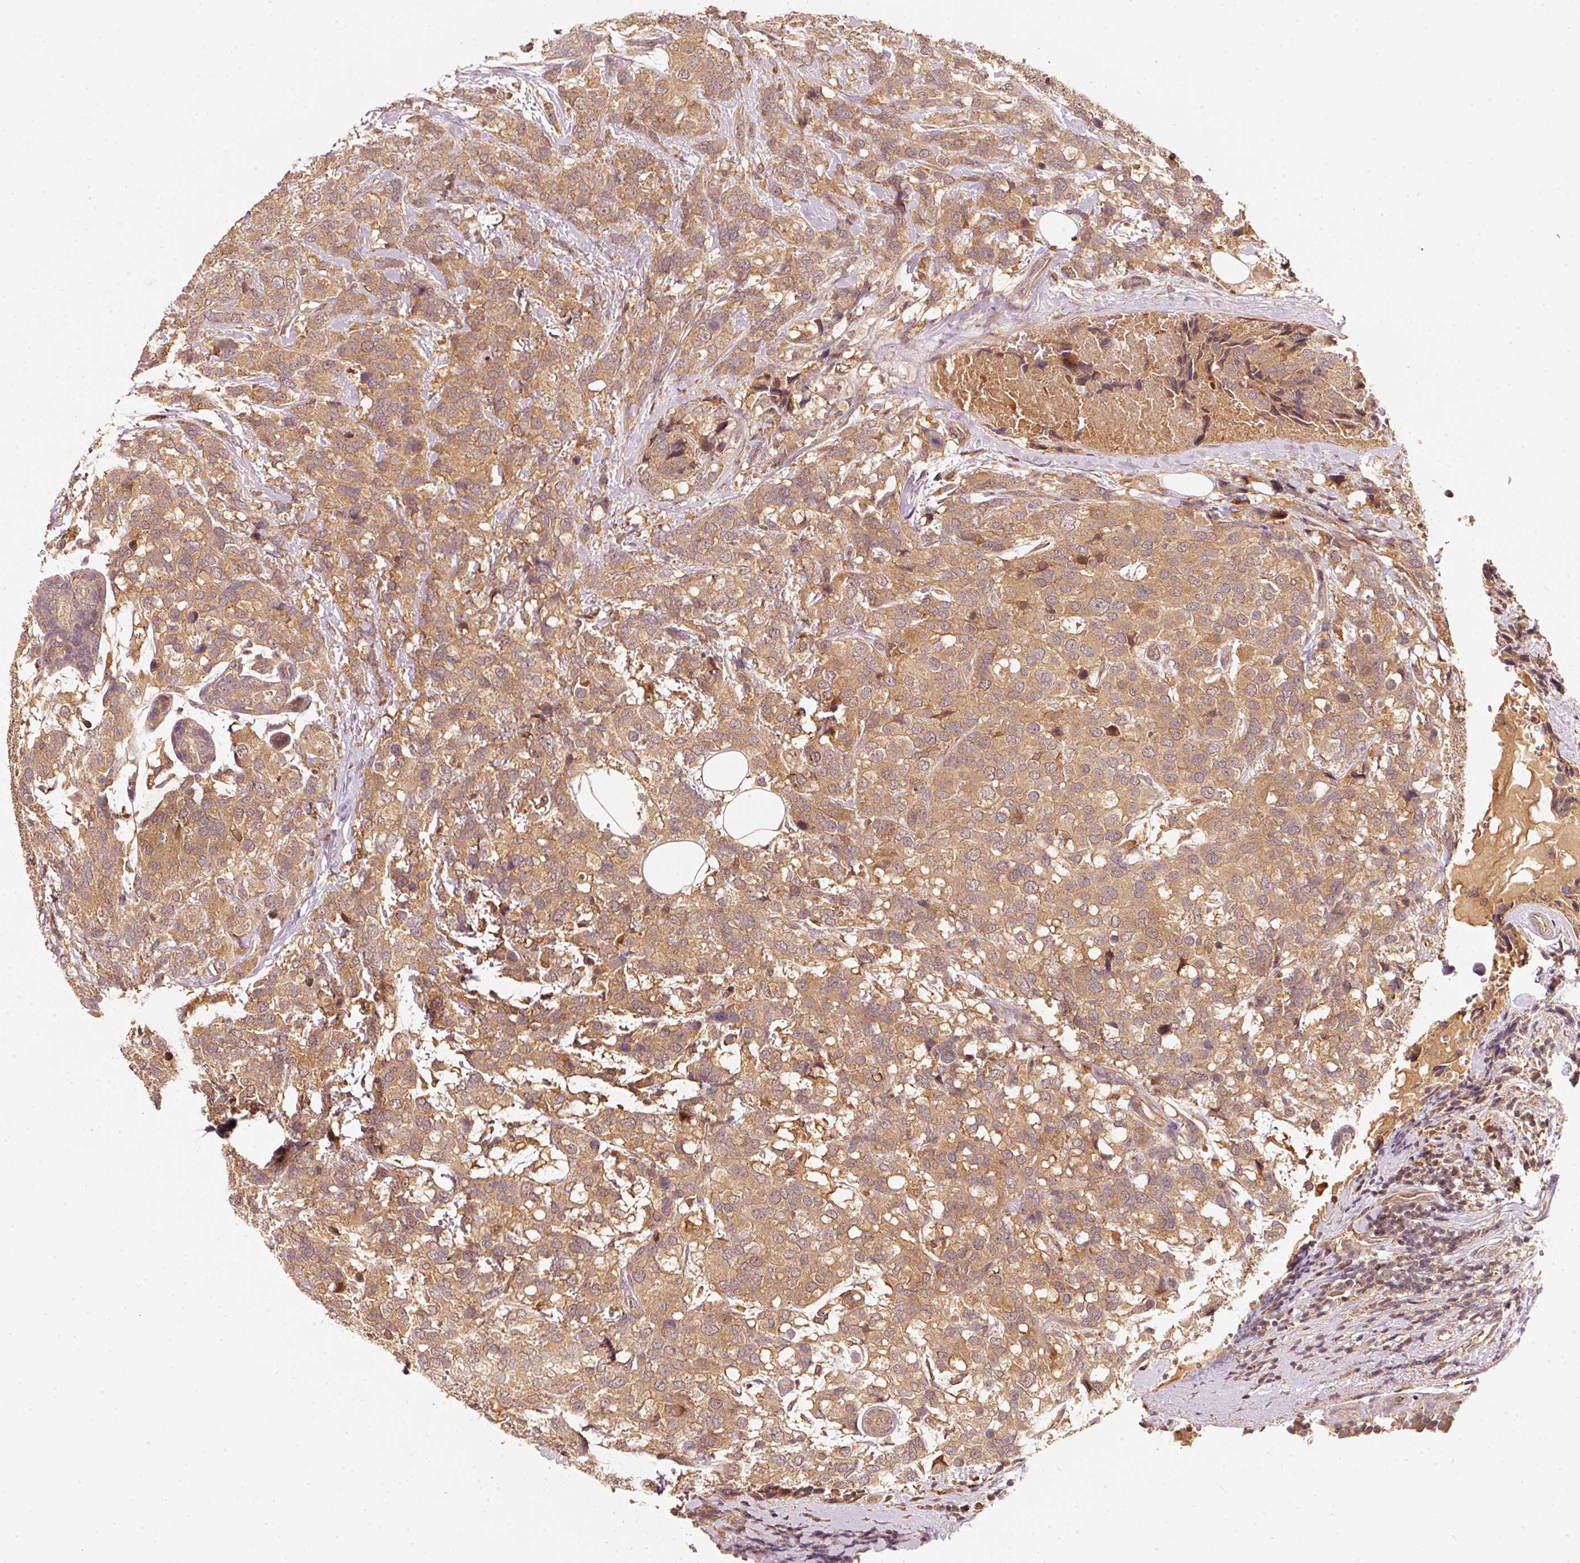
{"staining": {"intensity": "moderate", "quantity": ">75%", "location": "cytoplasmic/membranous"}, "tissue": "breast cancer", "cell_type": "Tumor cells", "image_type": "cancer", "snomed": [{"axis": "morphology", "description": "Lobular carcinoma"}, {"axis": "topography", "description": "Breast"}], "caption": "Moderate cytoplasmic/membranous staining for a protein is identified in approximately >75% of tumor cells of breast lobular carcinoma using immunohistochemistry (IHC).", "gene": "RRAS2", "patient": {"sex": "female", "age": 59}}